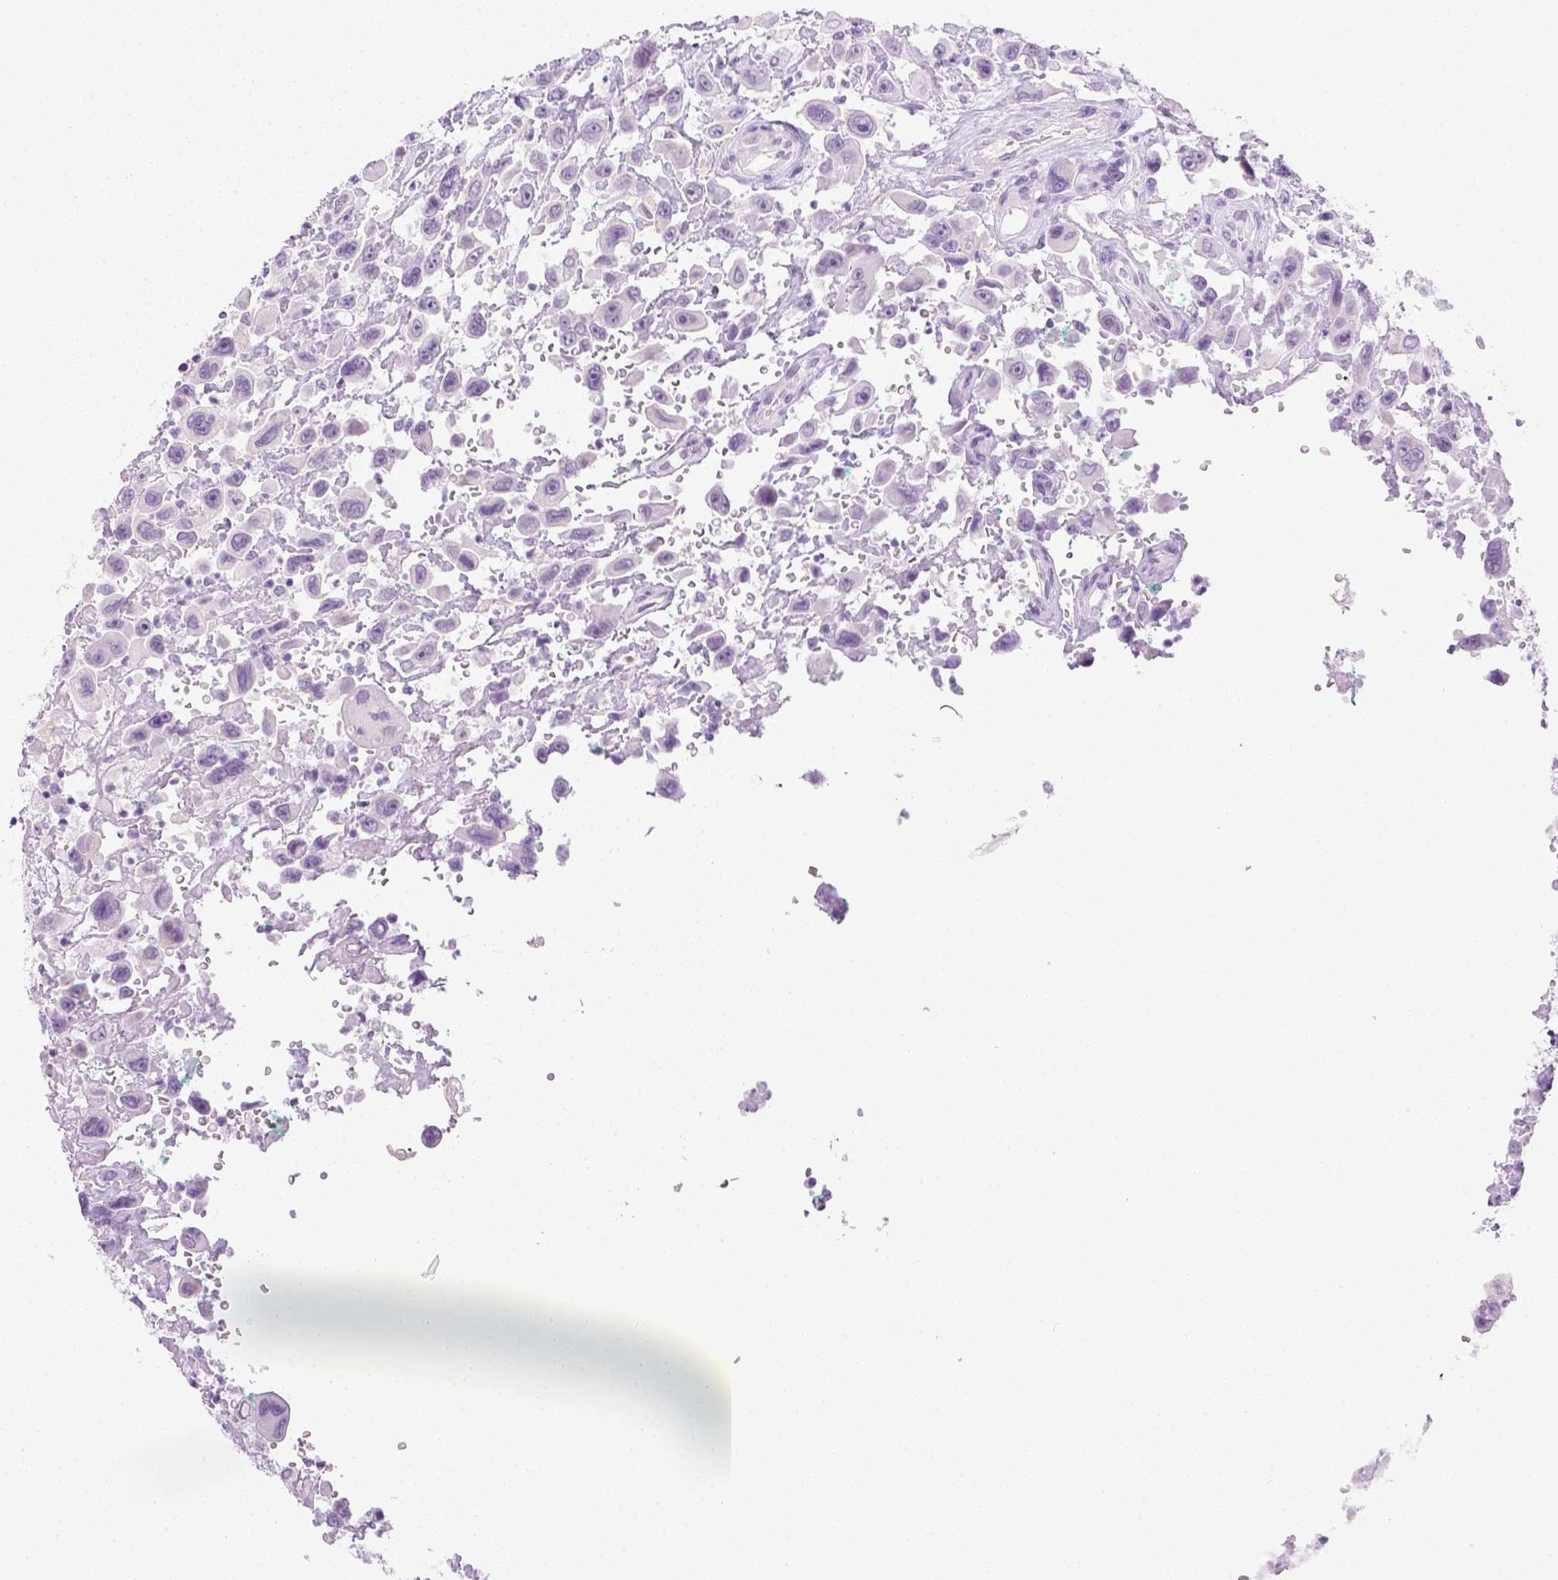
{"staining": {"intensity": "negative", "quantity": "none", "location": "none"}, "tissue": "urothelial cancer", "cell_type": "Tumor cells", "image_type": "cancer", "snomed": [{"axis": "morphology", "description": "Urothelial carcinoma, High grade"}, {"axis": "topography", "description": "Urinary bladder"}], "caption": "The micrograph demonstrates no staining of tumor cells in urothelial cancer.", "gene": "LGSN", "patient": {"sex": "male", "age": 53}}